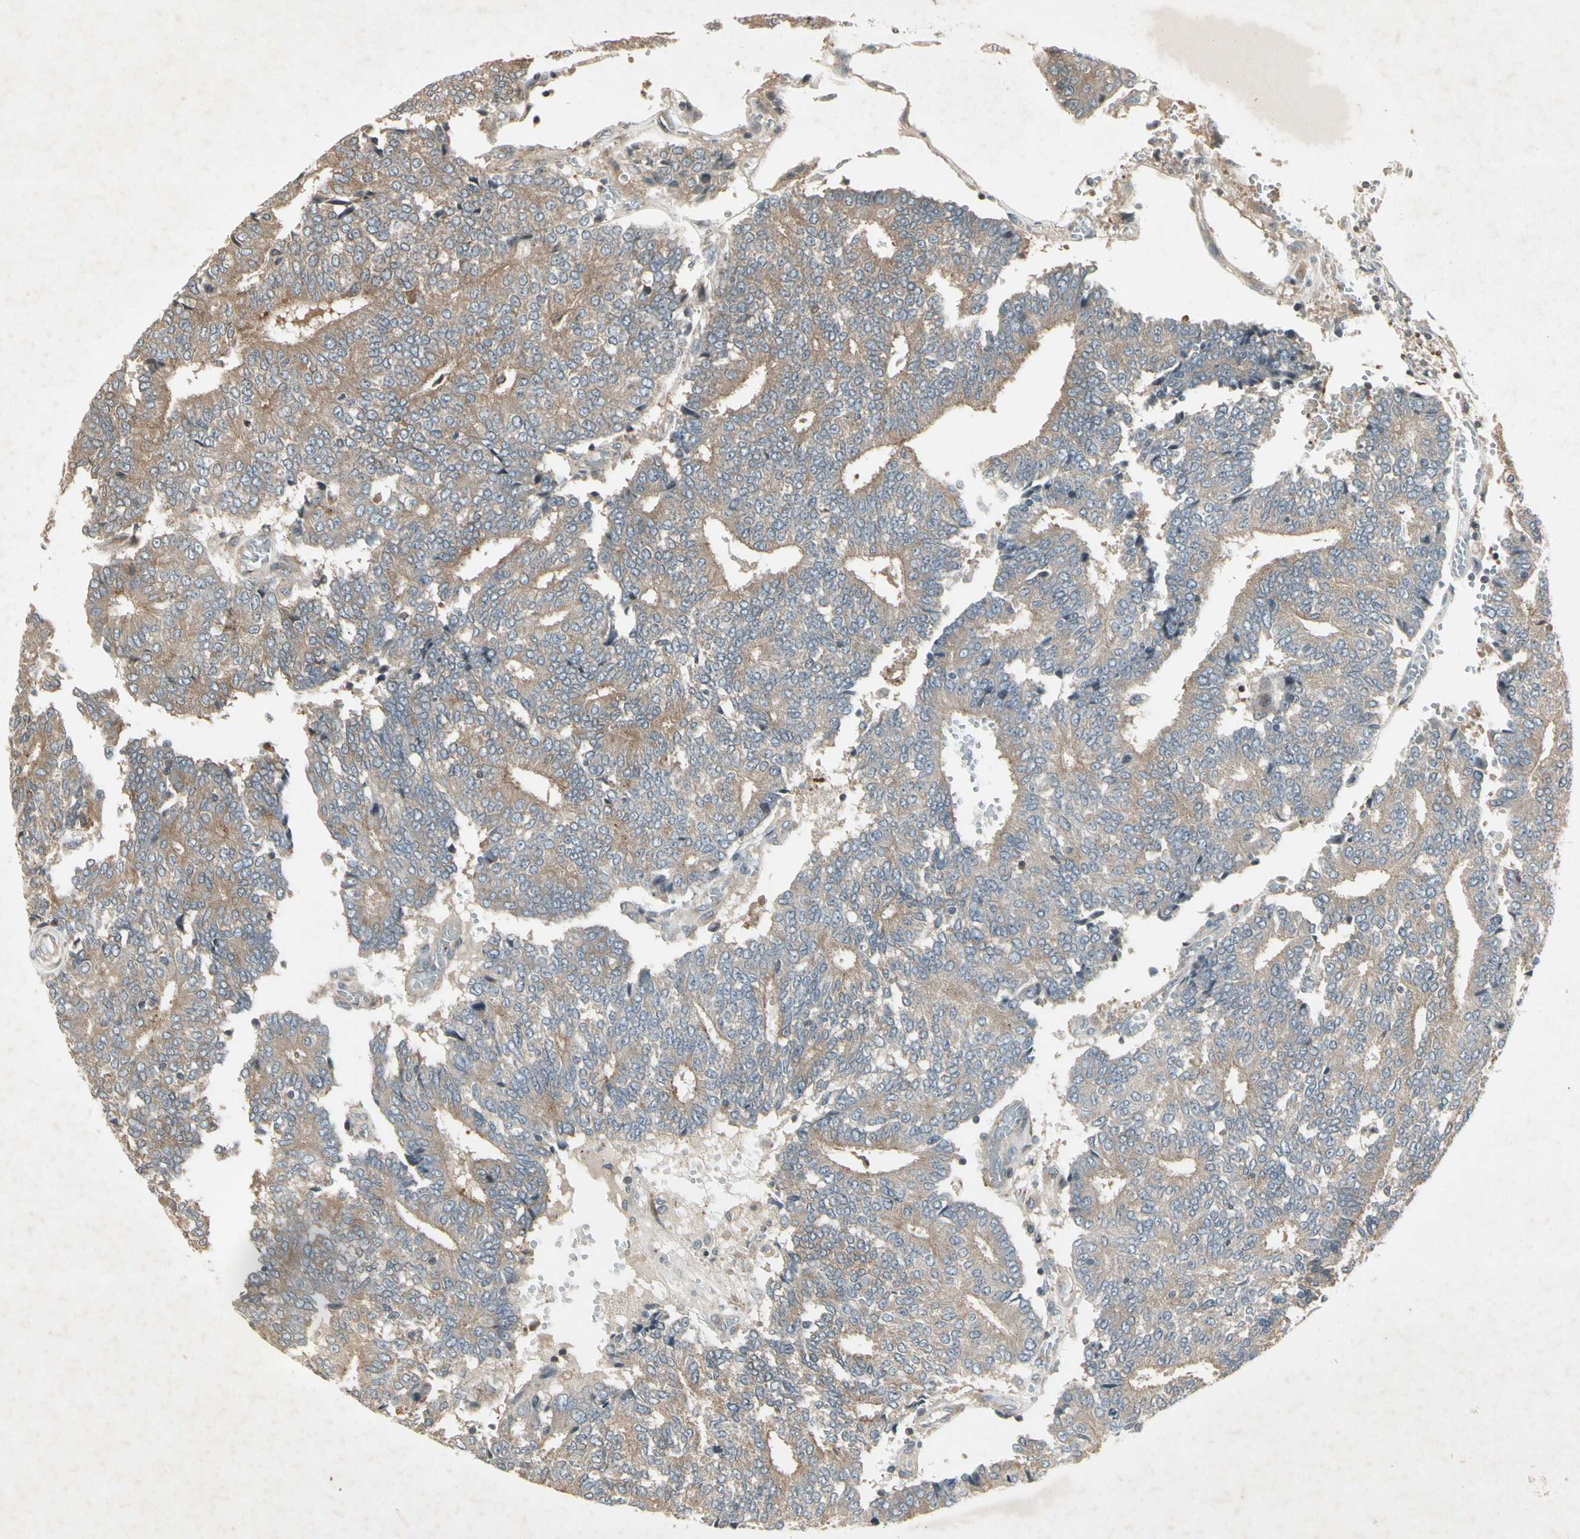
{"staining": {"intensity": "weak", "quantity": ">75%", "location": "cytoplasmic/membranous"}, "tissue": "prostate cancer", "cell_type": "Tumor cells", "image_type": "cancer", "snomed": [{"axis": "morphology", "description": "Adenocarcinoma, High grade"}, {"axis": "topography", "description": "Prostate"}], "caption": "This image displays immunohistochemistry staining of prostate cancer, with low weak cytoplasmic/membranous positivity in about >75% of tumor cells.", "gene": "TEK", "patient": {"sex": "male", "age": 55}}